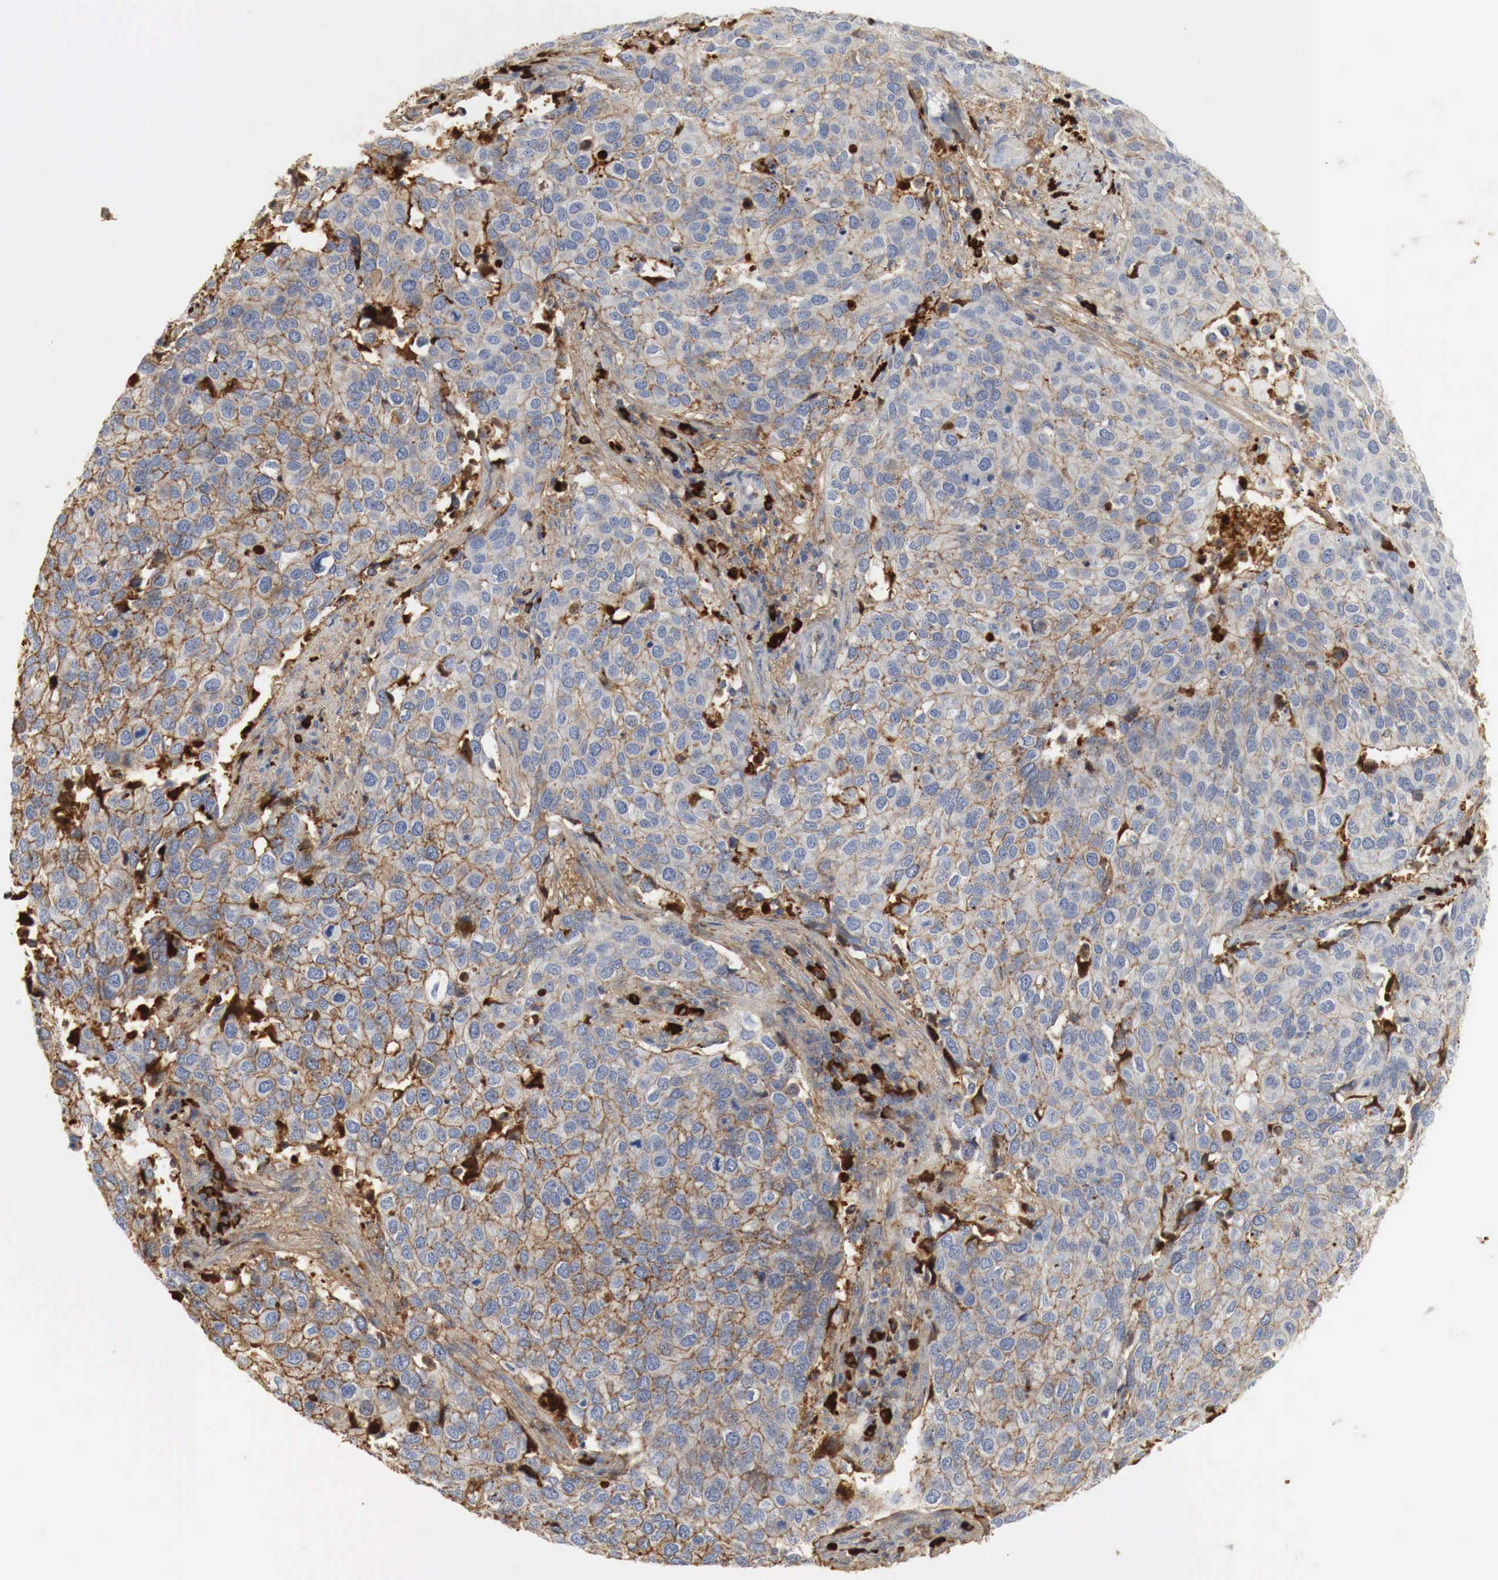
{"staining": {"intensity": "weak", "quantity": "25%-75%", "location": "cytoplasmic/membranous"}, "tissue": "cervical cancer", "cell_type": "Tumor cells", "image_type": "cancer", "snomed": [{"axis": "morphology", "description": "Squamous cell carcinoma, NOS"}, {"axis": "topography", "description": "Cervix"}], "caption": "This photomicrograph reveals immunohistochemistry (IHC) staining of cervical cancer, with low weak cytoplasmic/membranous expression in approximately 25%-75% of tumor cells.", "gene": "IGLC3", "patient": {"sex": "female", "age": 54}}